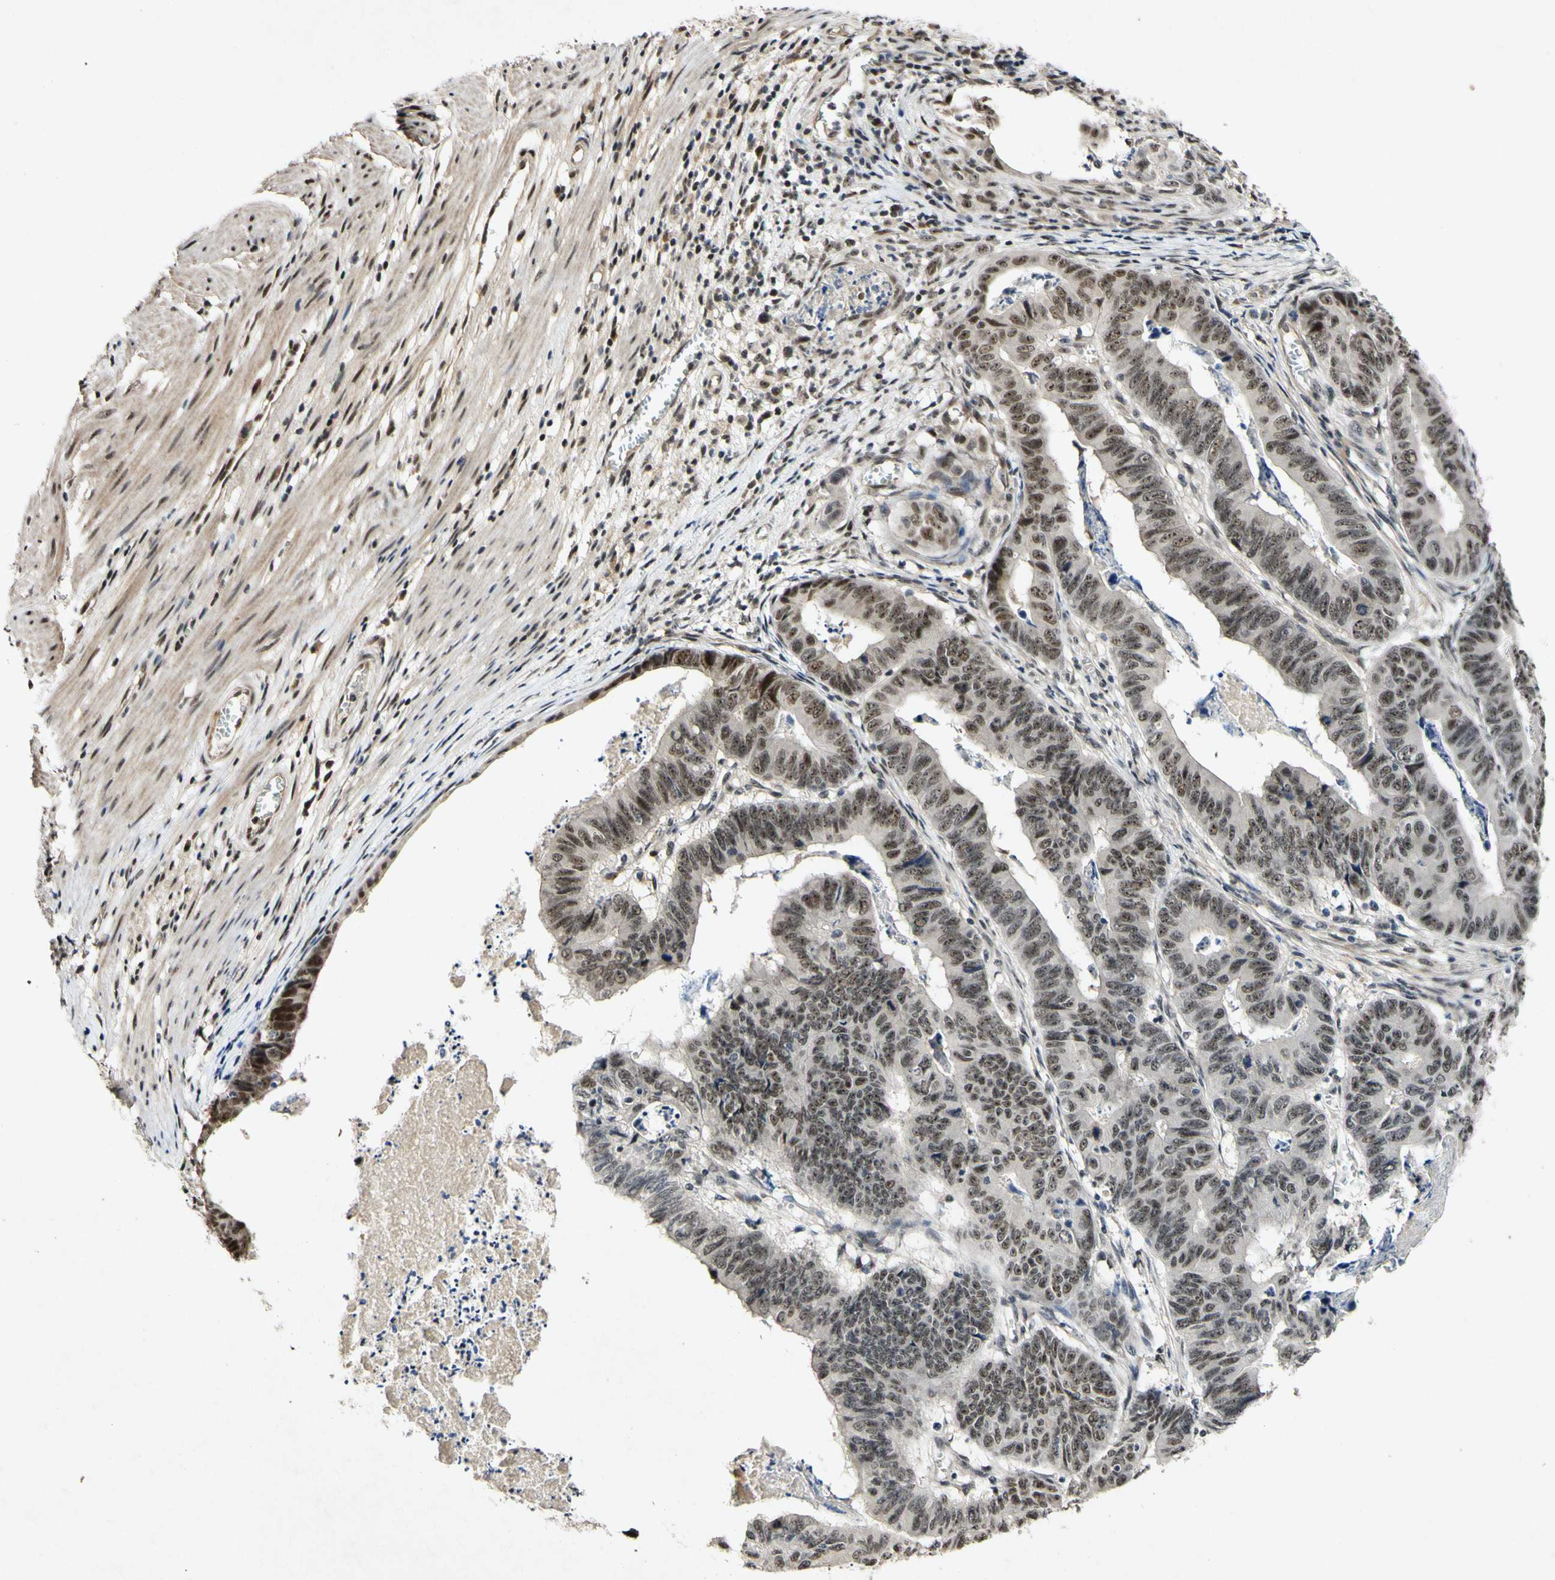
{"staining": {"intensity": "moderate", "quantity": ">75%", "location": "nuclear"}, "tissue": "stomach cancer", "cell_type": "Tumor cells", "image_type": "cancer", "snomed": [{"axis": "morphology", "description": "Adenocarcinoma, NOS"}, {"axis": "topography", "description": "Stomach, lower"}], "caption": "Human adenocarcinoma (stomach) stained for a protein (brown) displays moderate nuclear positive staining in about >75% of tumor cells.", "gene": "POLR2F", "patient": {"sex": "male", "age": 77}}